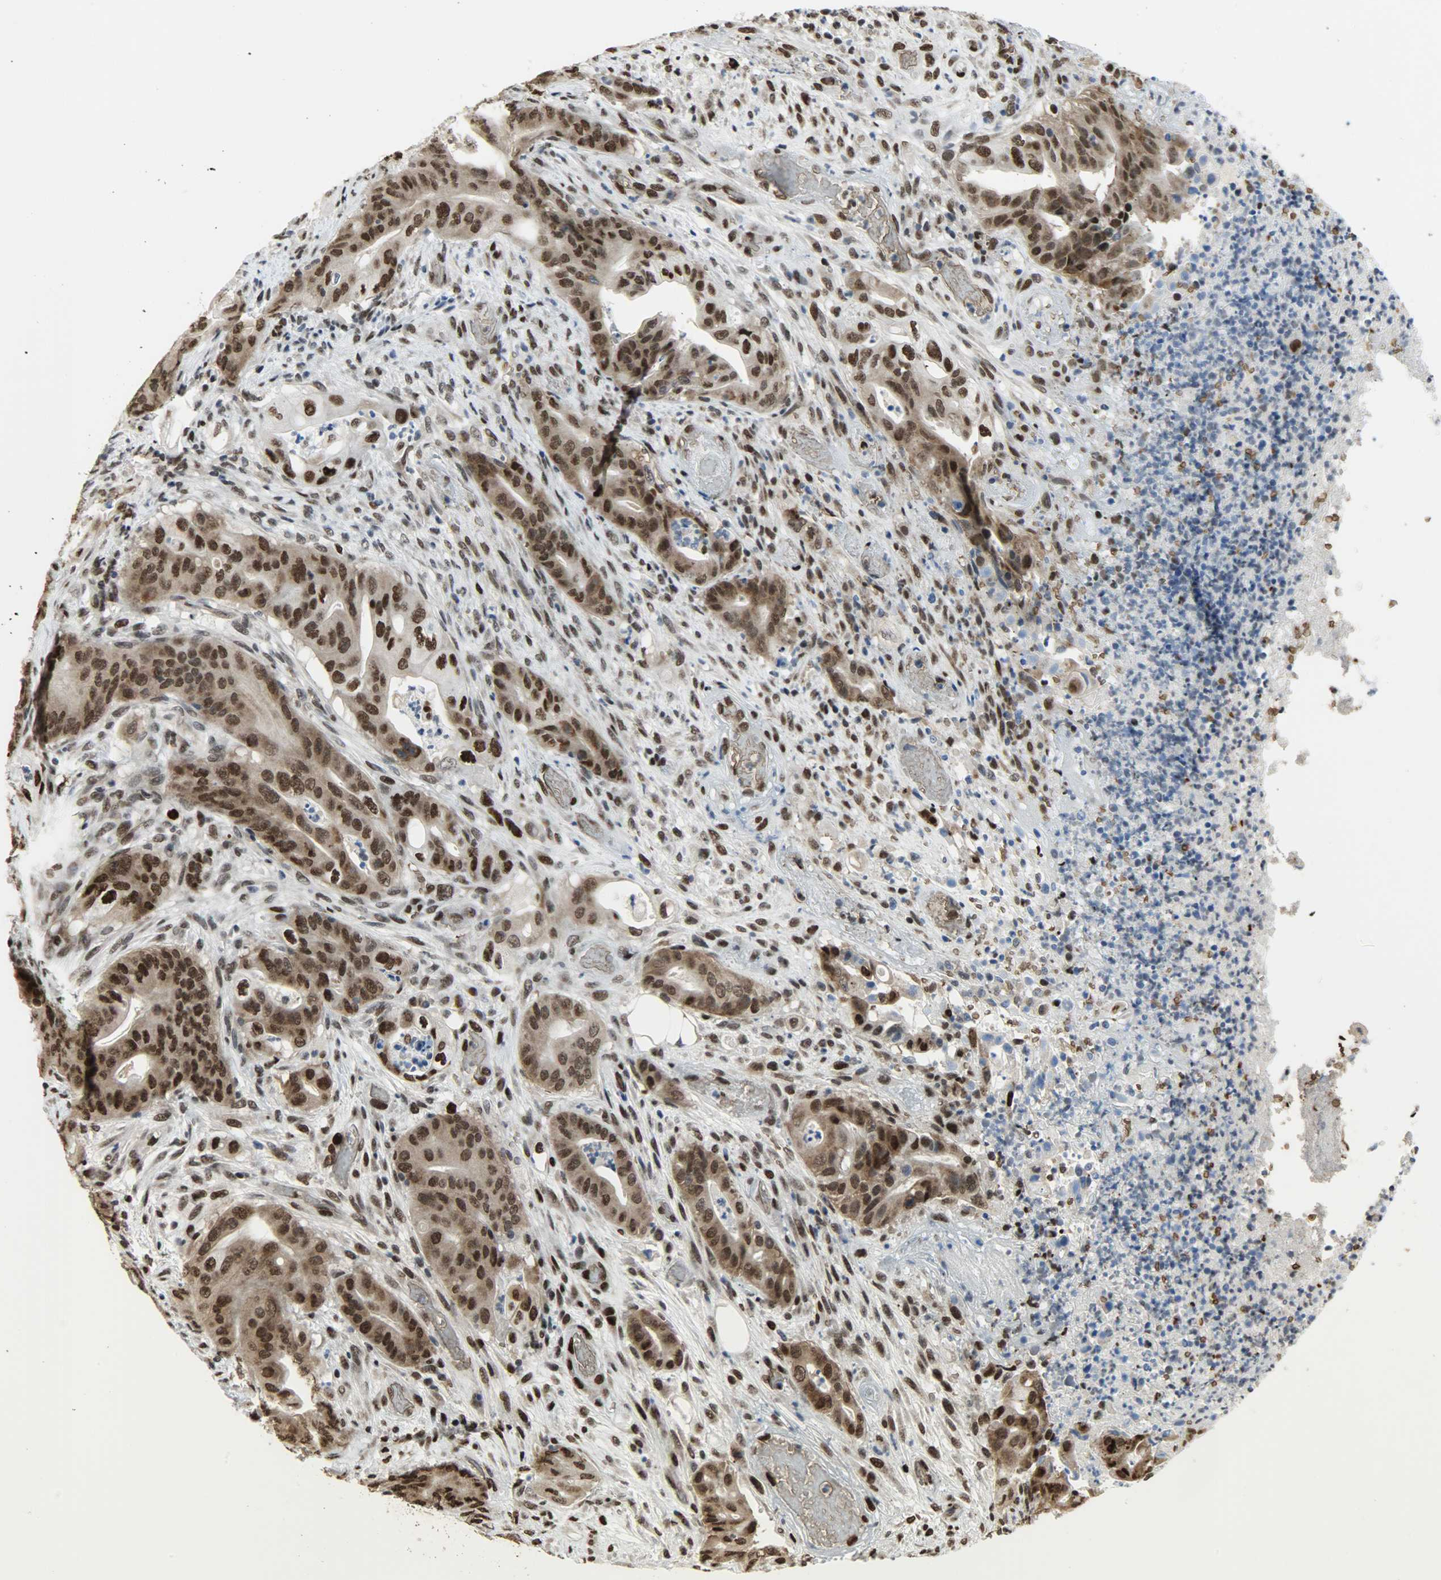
{"staining": {"intensity": "strong", "quantity": ">75%", "location": "cytoplasmic/membranous,nuclear"}, "tissue": "stomach cancer", "cell_type": "Tumor cells", "image_type": "cancer", "snomed": [{"axis": "morphology", "description": "Adenocarcinoma, NOS"}, {"axis": "topography", "description": "Stomach"}], "caption": "The histopathology image shows staining of stomach adenocarcinoma, revealing strong cytoplasmic/membranous and nuclear protein expression (brown color) within tumor cells.", "gene": "SNAI1", "patient": {"sex": "female", "age": 73}}